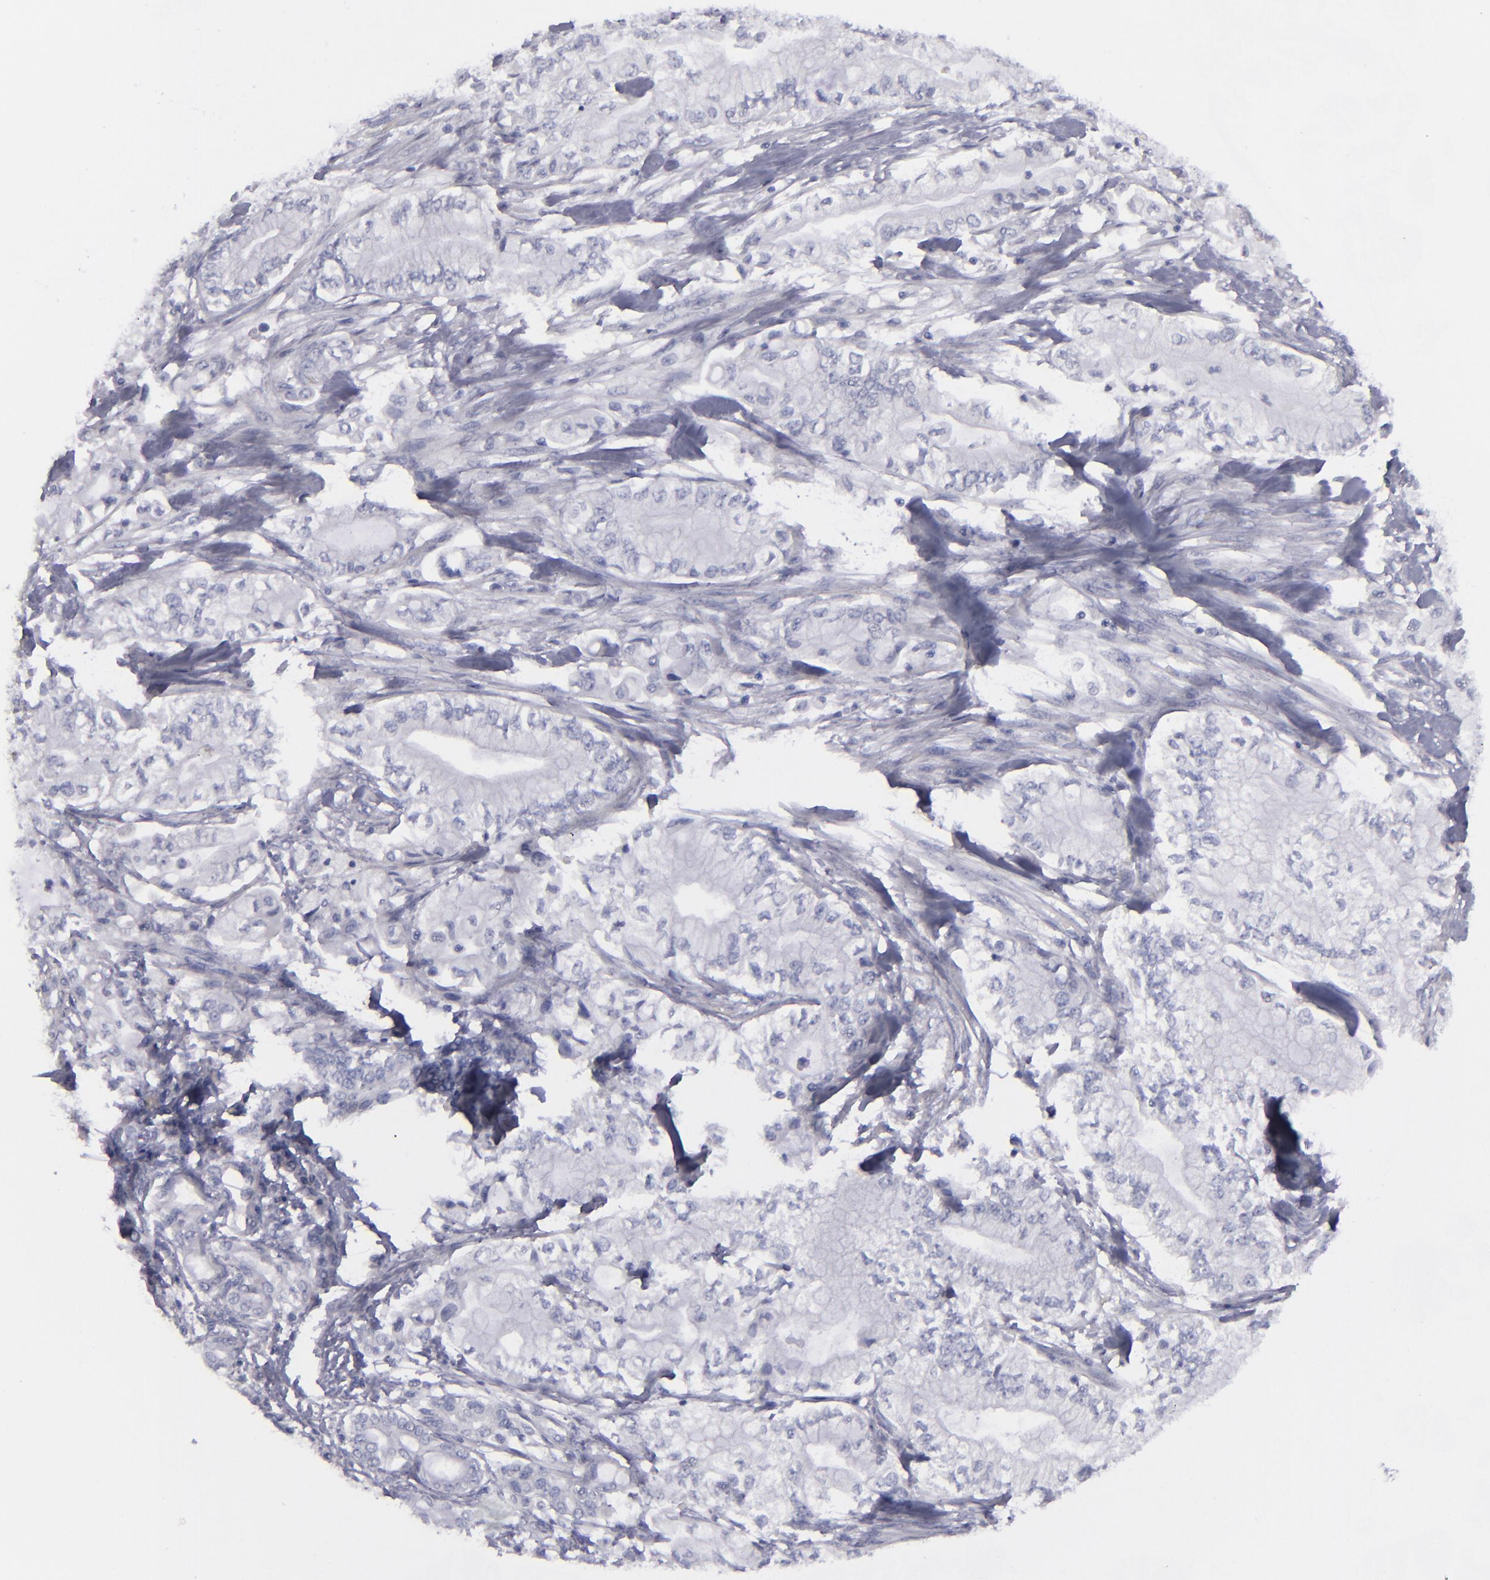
{"staining": {"intensity": "negative", "quantity": "none", "location": "none"}, "tissue": "pancreatic cancer", "cell_type": "Tumor cells", "image_type": "cancer", "snomed": [{"axis": "morphology", "description": "Adenocarcinoma, NOS"}, {"axis": "topography", "description": "Pancreas"}], "caption": "Micrograph shows no protein expression in tumor cells of pancreatic cancer (adenocarcinoma) tissue. Nuclei are stained in blue.", "gene": "CD22", "patient": {"sex": "male", "age": 79}}